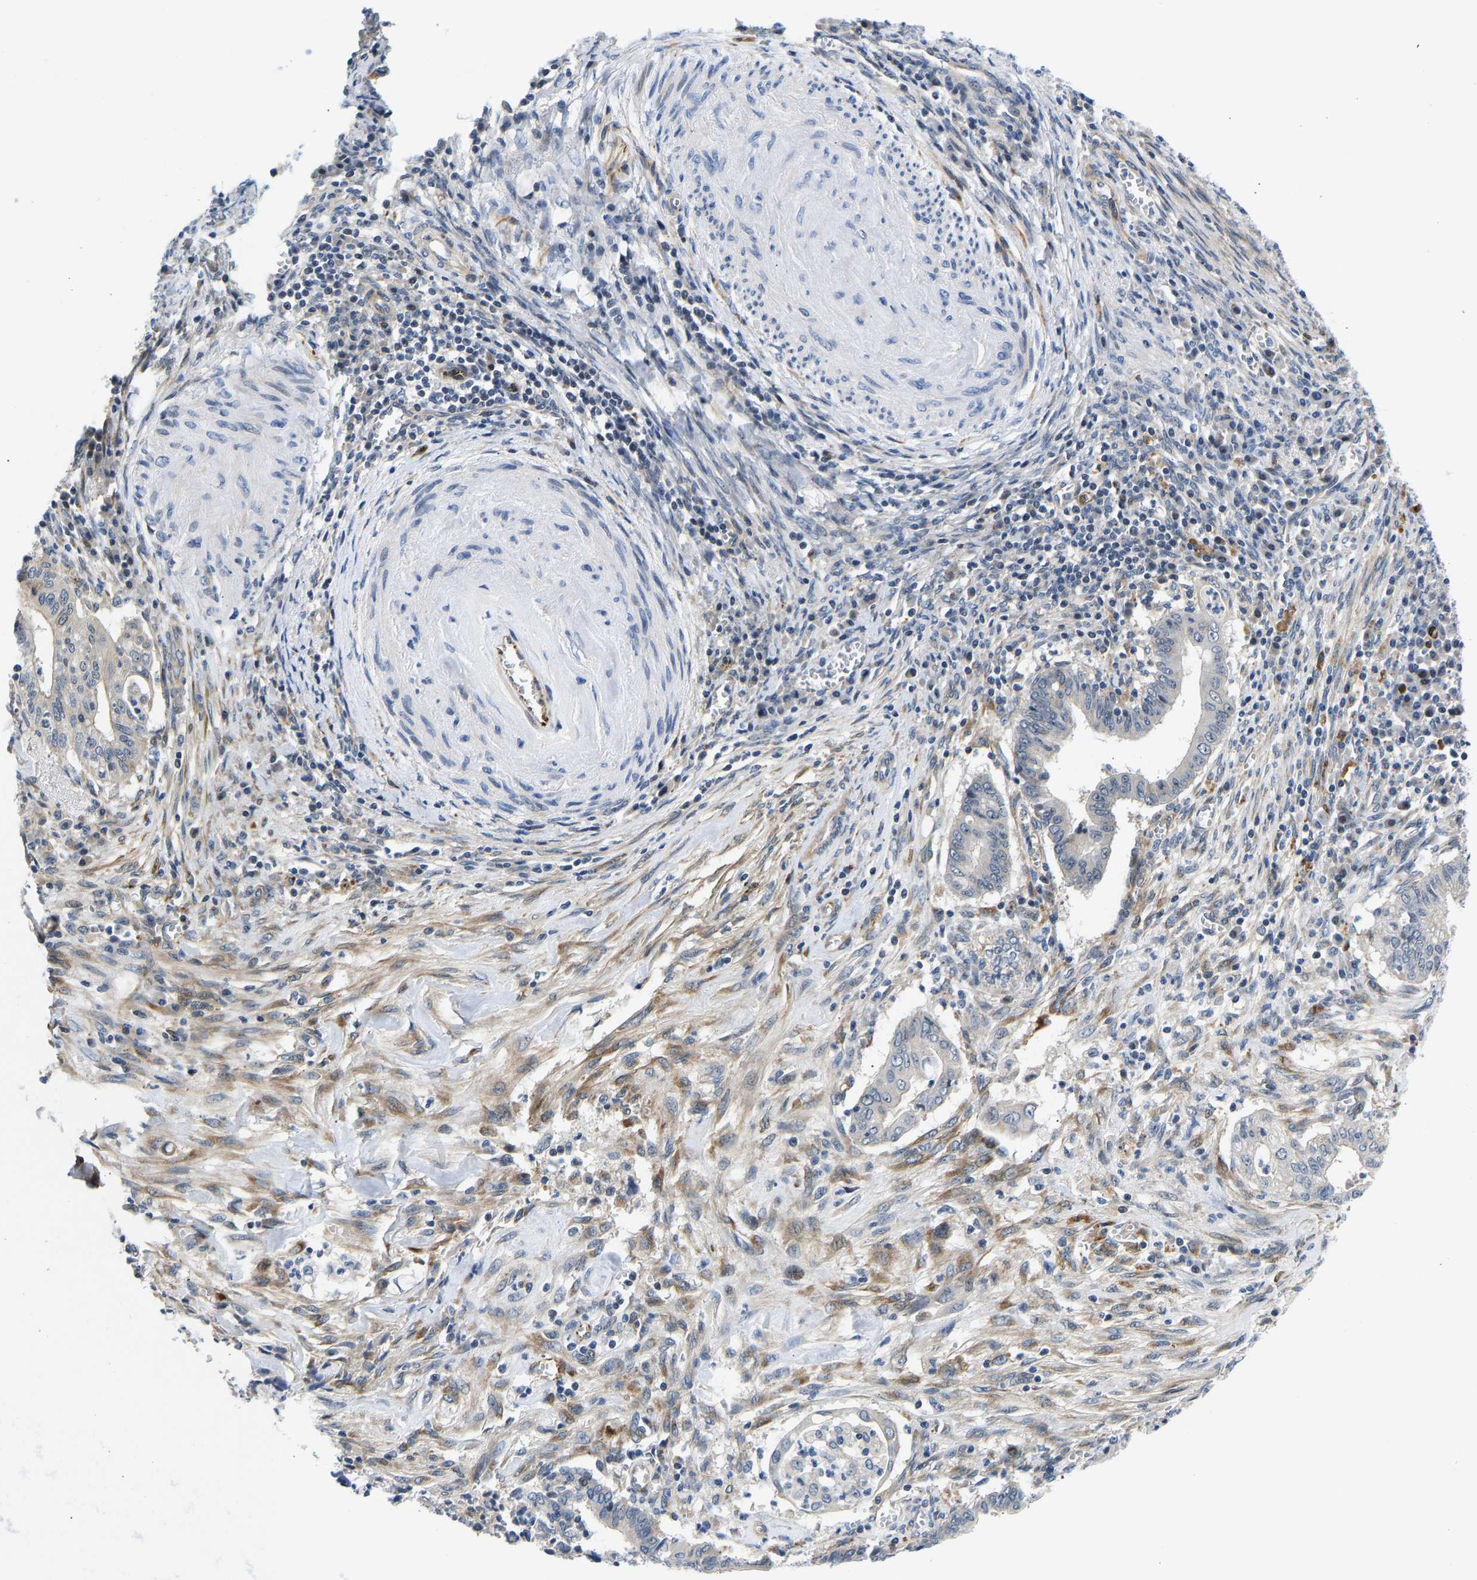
{"staining": {"intensity": "negative", "quantity": "none", "location": "none"}, "tissue": "cervical cancer", "cell_type": "Tumor cells", "image_type": "cancer", "snomed": [{"axis": "morphology", "description": "Adenocarcinoma, NOS"}, {"axis": "topography", "description": "Cervix"}], "caption": "High magnification brightfield microscopy of cervical cancer (adenocarcinoma) stained with DAB (3,3'-diaminobenzidine) (brown) and counterstained with hematoxylin (blue): tumor cells show no significant positivity.", "gene": "RESF1", "patient": {"sex": "female", "age": 44}}